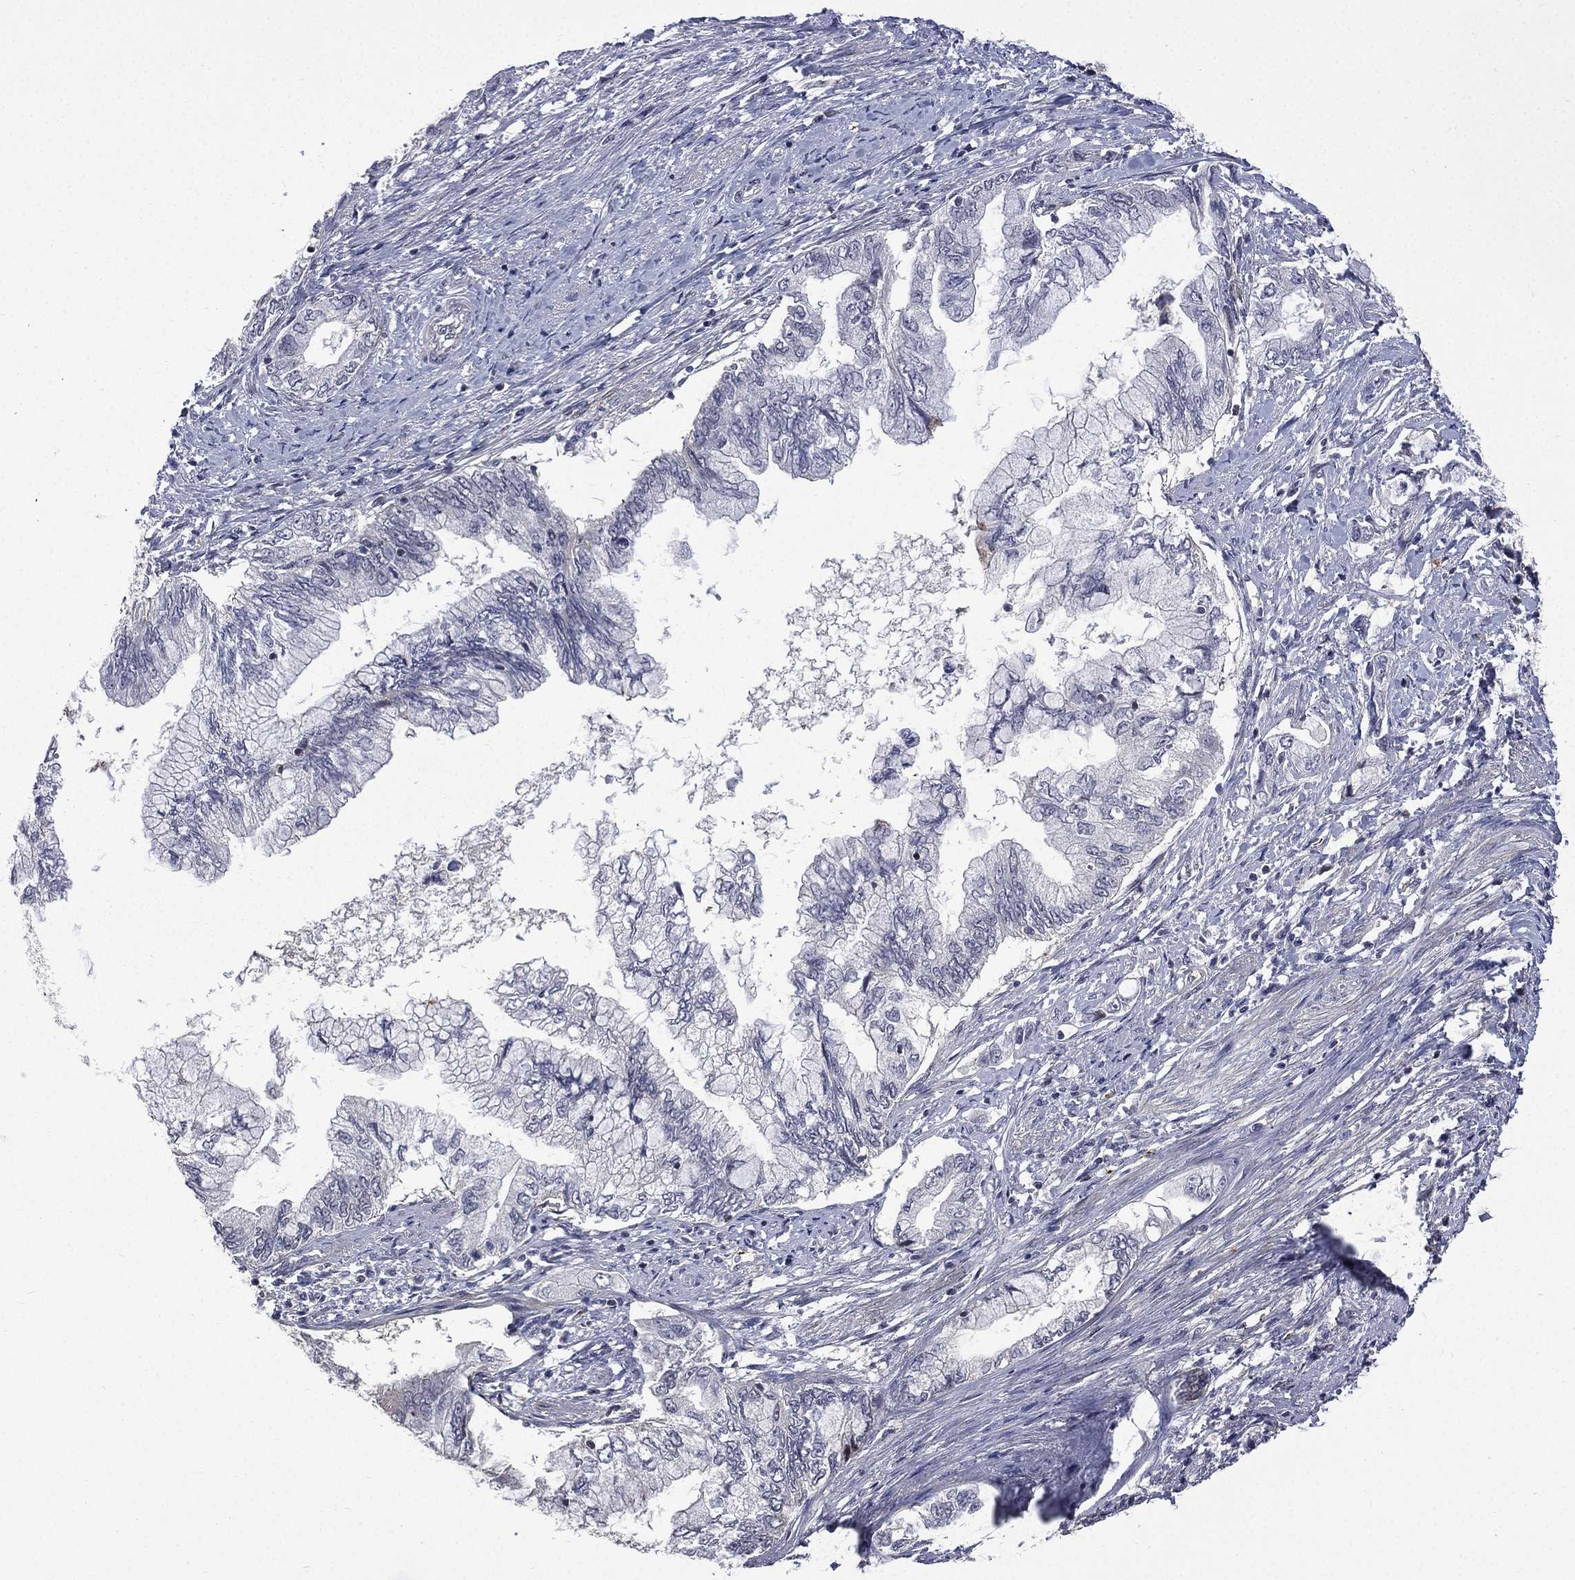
{"staining": {"intensity": "negative", "quantity": "none", "location": "none"}, "tissue": "pancreatic cancer", "cell_type": "Tumor cells", "image_type": "cancer", "snomed": [{"axis": "morphology", "description": "Adenocarcinoma, NOS"}, {"axis": "topography", "description": "Pancreas"}], "caption": "Immunohistochemistry micrograph of neoplastic tissue: pancreatic cancer stained with DAB (3,3'-diaminobenzidine) displays no significant protein positivity in tumor cells.", "gene": "FGG", "patient": {"sex": "female", "age": 73}}